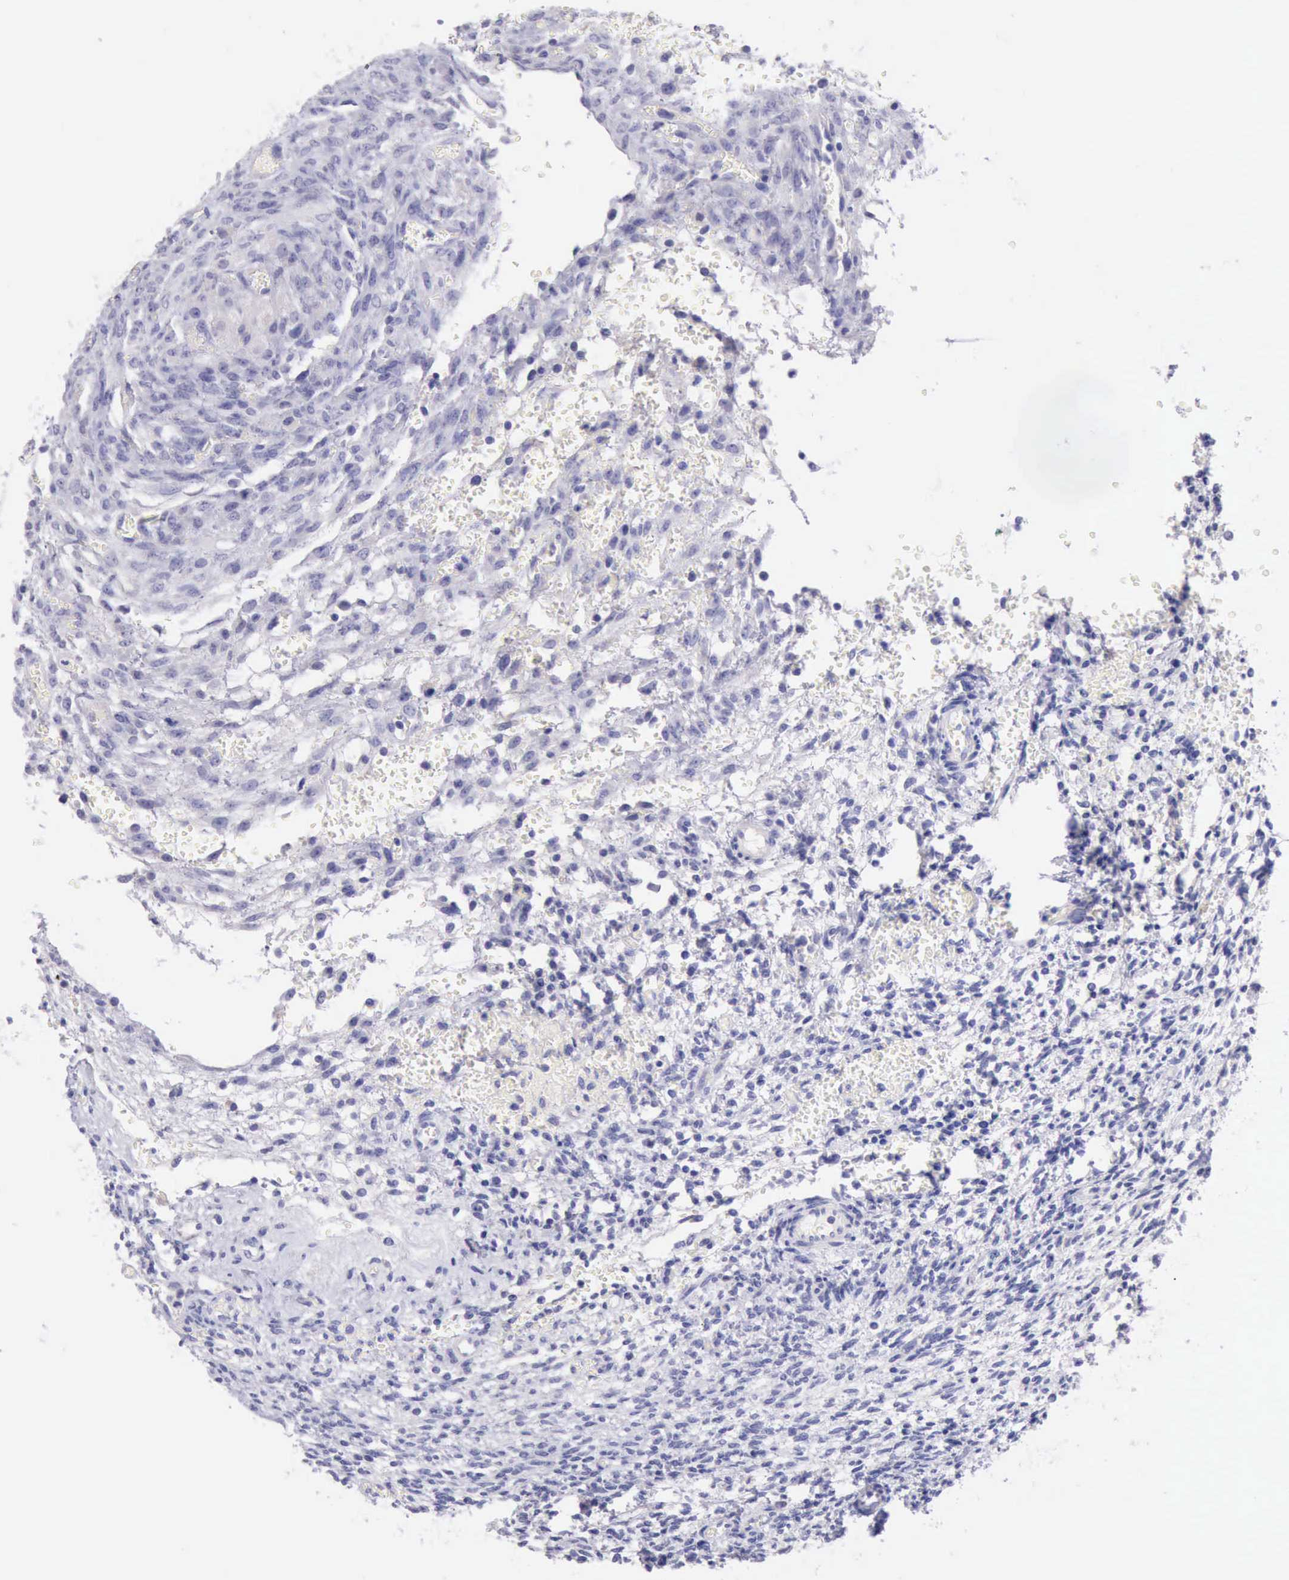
{"staining": {"intensity": "negative", "quantity": "none", "location": "none"}, "tissue": "ovary", "cell_type": "Follicle cells", "image_type": "normal", "snomed": [{"axis": "morphology", "description": "Normal tissue, NOS"}, {"axis": "topography", "description": "Ovary"}], "caption": "Protein analysis of unremarkable ovary displays no significant positivity in follicle cells.", "gene": "LRFN5", "patient": {"sex": "female", "age": 39}}